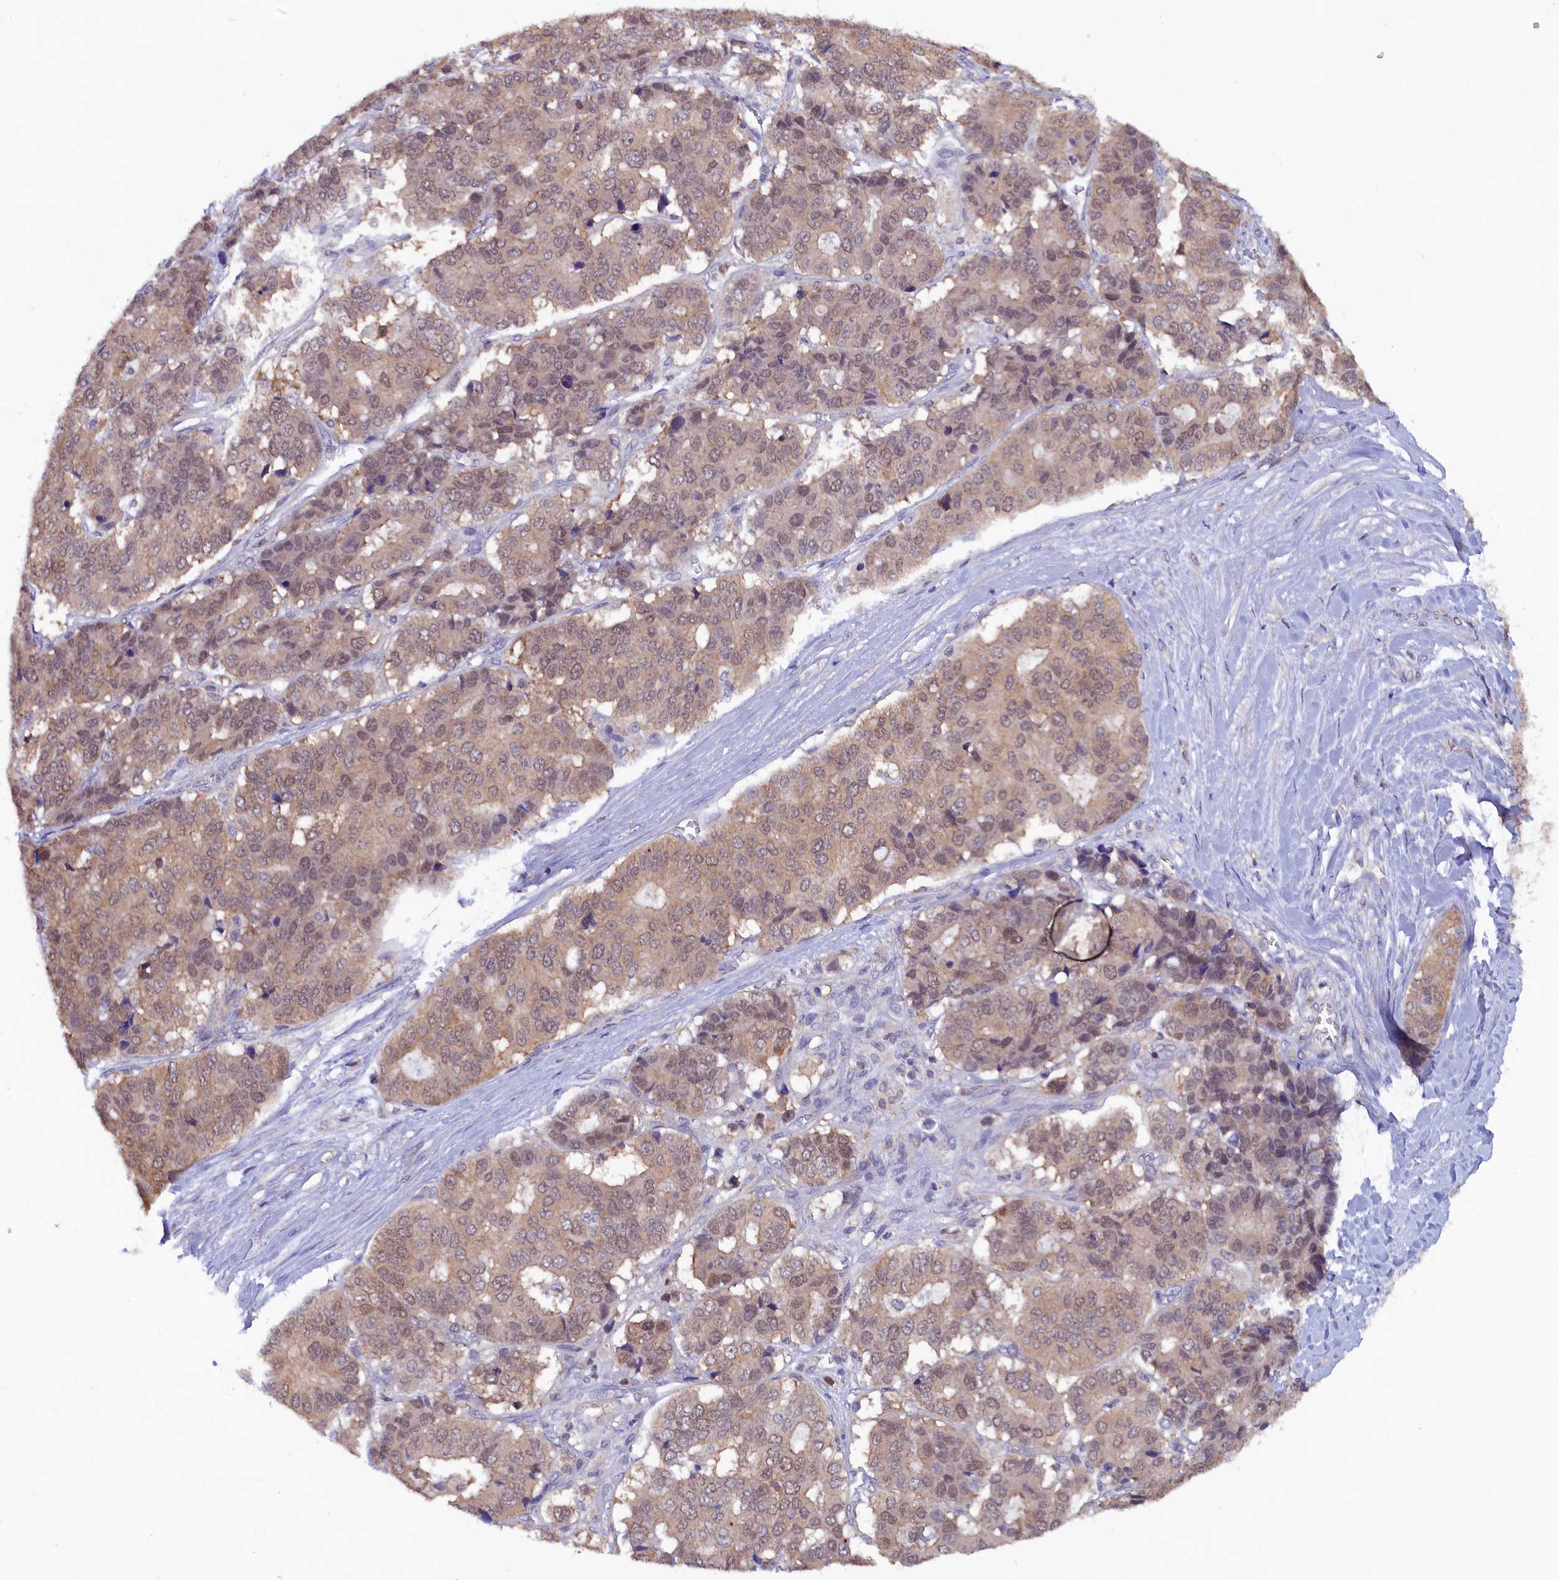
{"staining": {"intensity": "weak", "quantity": ">75%", "location": "cytoplasmic/membranous,nuclear"}, "tissue": "pancreatic cancer", "cell_type": "Tumor cells", "image_type": "cancer", "snomed": [{"axis": "morphology", "description": "Adenocarcinoma, NOS"}, {"axis": "topography", "description": "Pancreas"}], "caption": "Immunohistochemical staining of pancreatic cancer (adenocarcinoma) displays weak cytoplasmic/membranous and nuclear protein staining in approximately >75% of tumor cells.", "gene": "JPT2", "patient": {"sex": "male", "age": 50}}